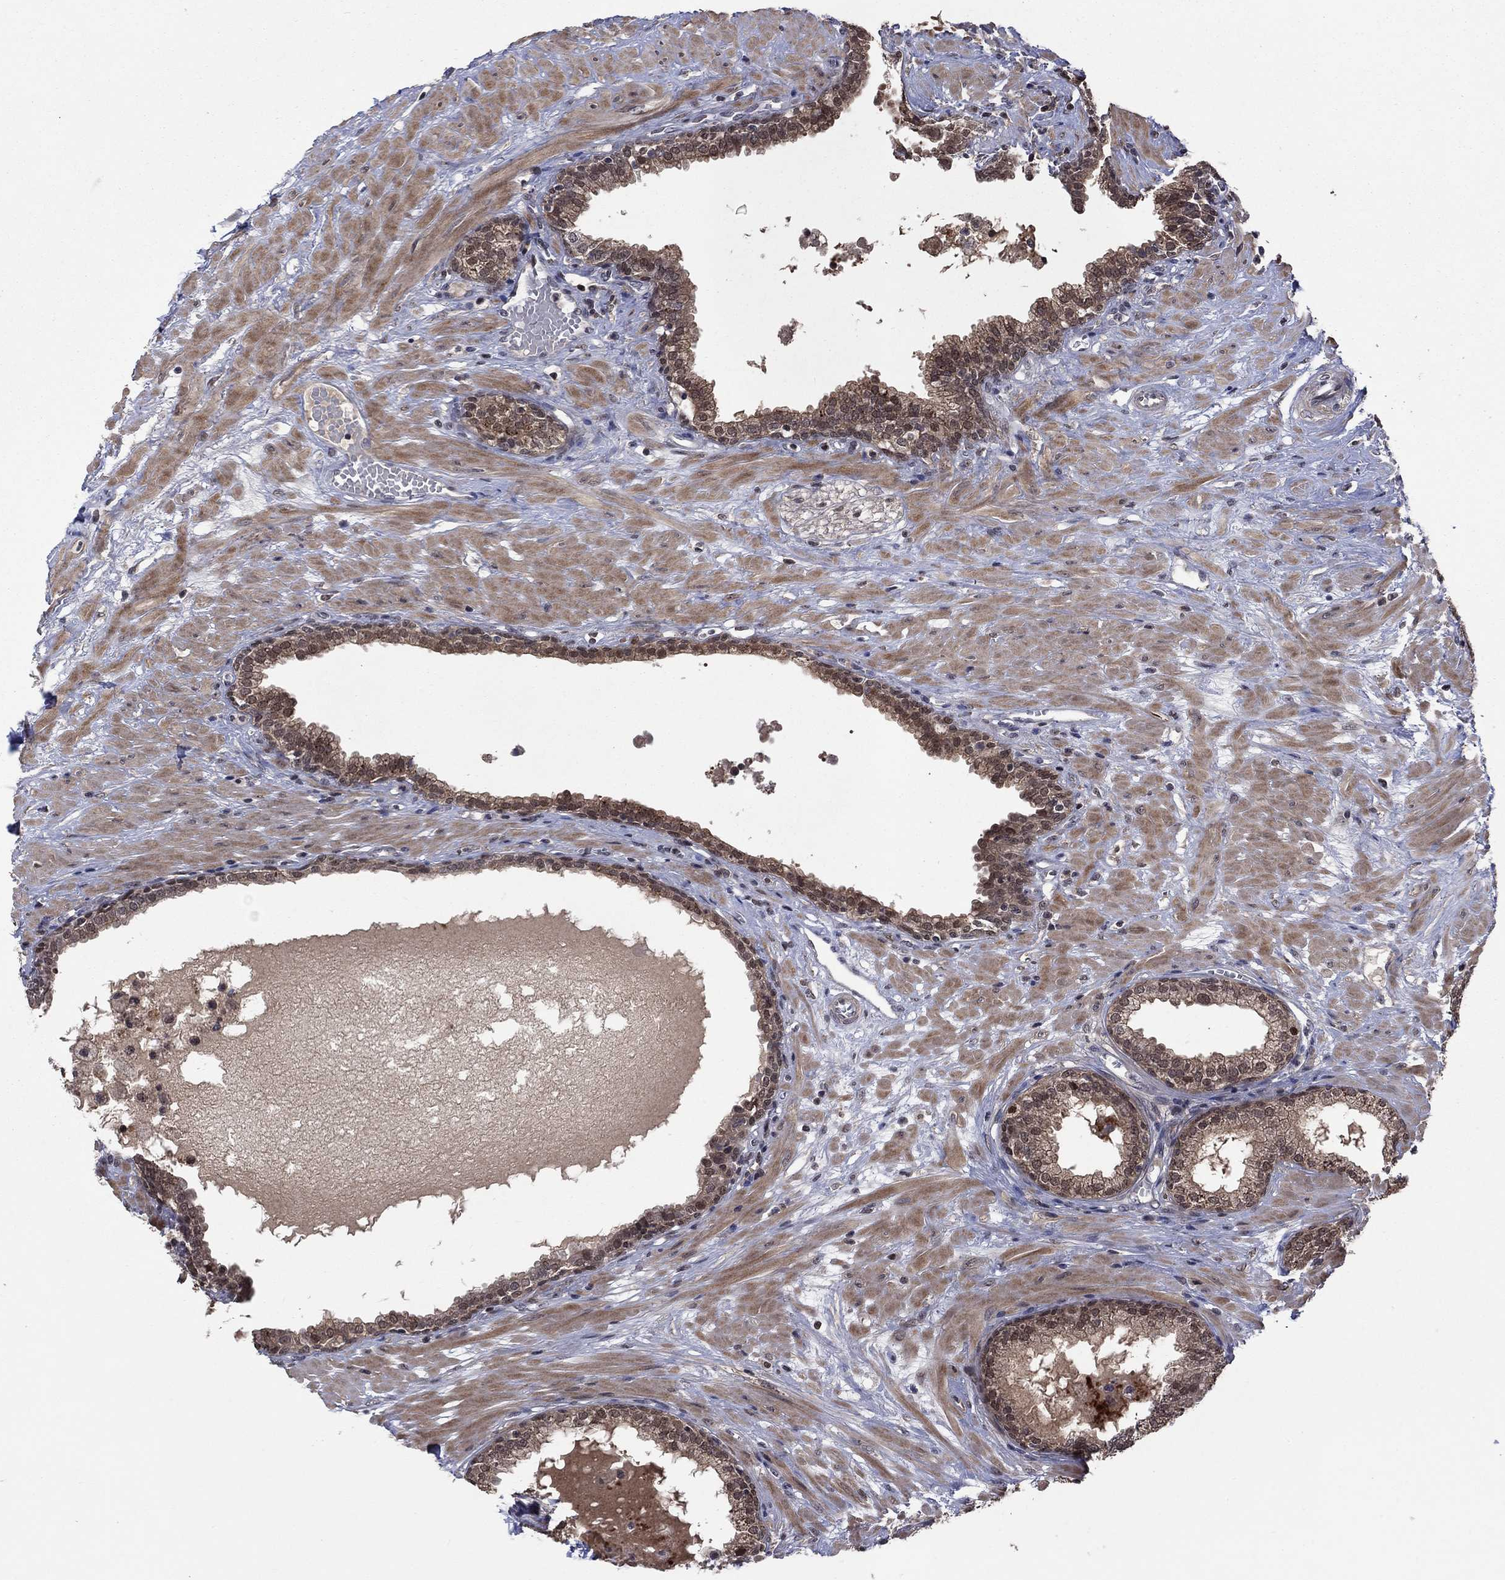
{"staining": {"intensity": "moderate", "quantity": ">75%", "location": "cytoplasmic/membranous"}, "tissue": "prostate", "cell_type": "Glandular cells", "image_type": "normal", "snomed": [{"axis": "morphology", "description": "Normal tissue, NOS"}, {"axis": "topography", "description": "Prostate"}], "caption": "Immunohistochemistry (IHC) histopathology image of normal prostate: human prostate stained using immunohistochemistry (IHC) exhibits medium levels of moderate protein expression localized specifically in the cytoplasmic/membranous of glandular cells, appearing as a cytoplasmic/membranous brown color.", "gene": "IAH1", "patient": {"sex": "male", "age": 64}}